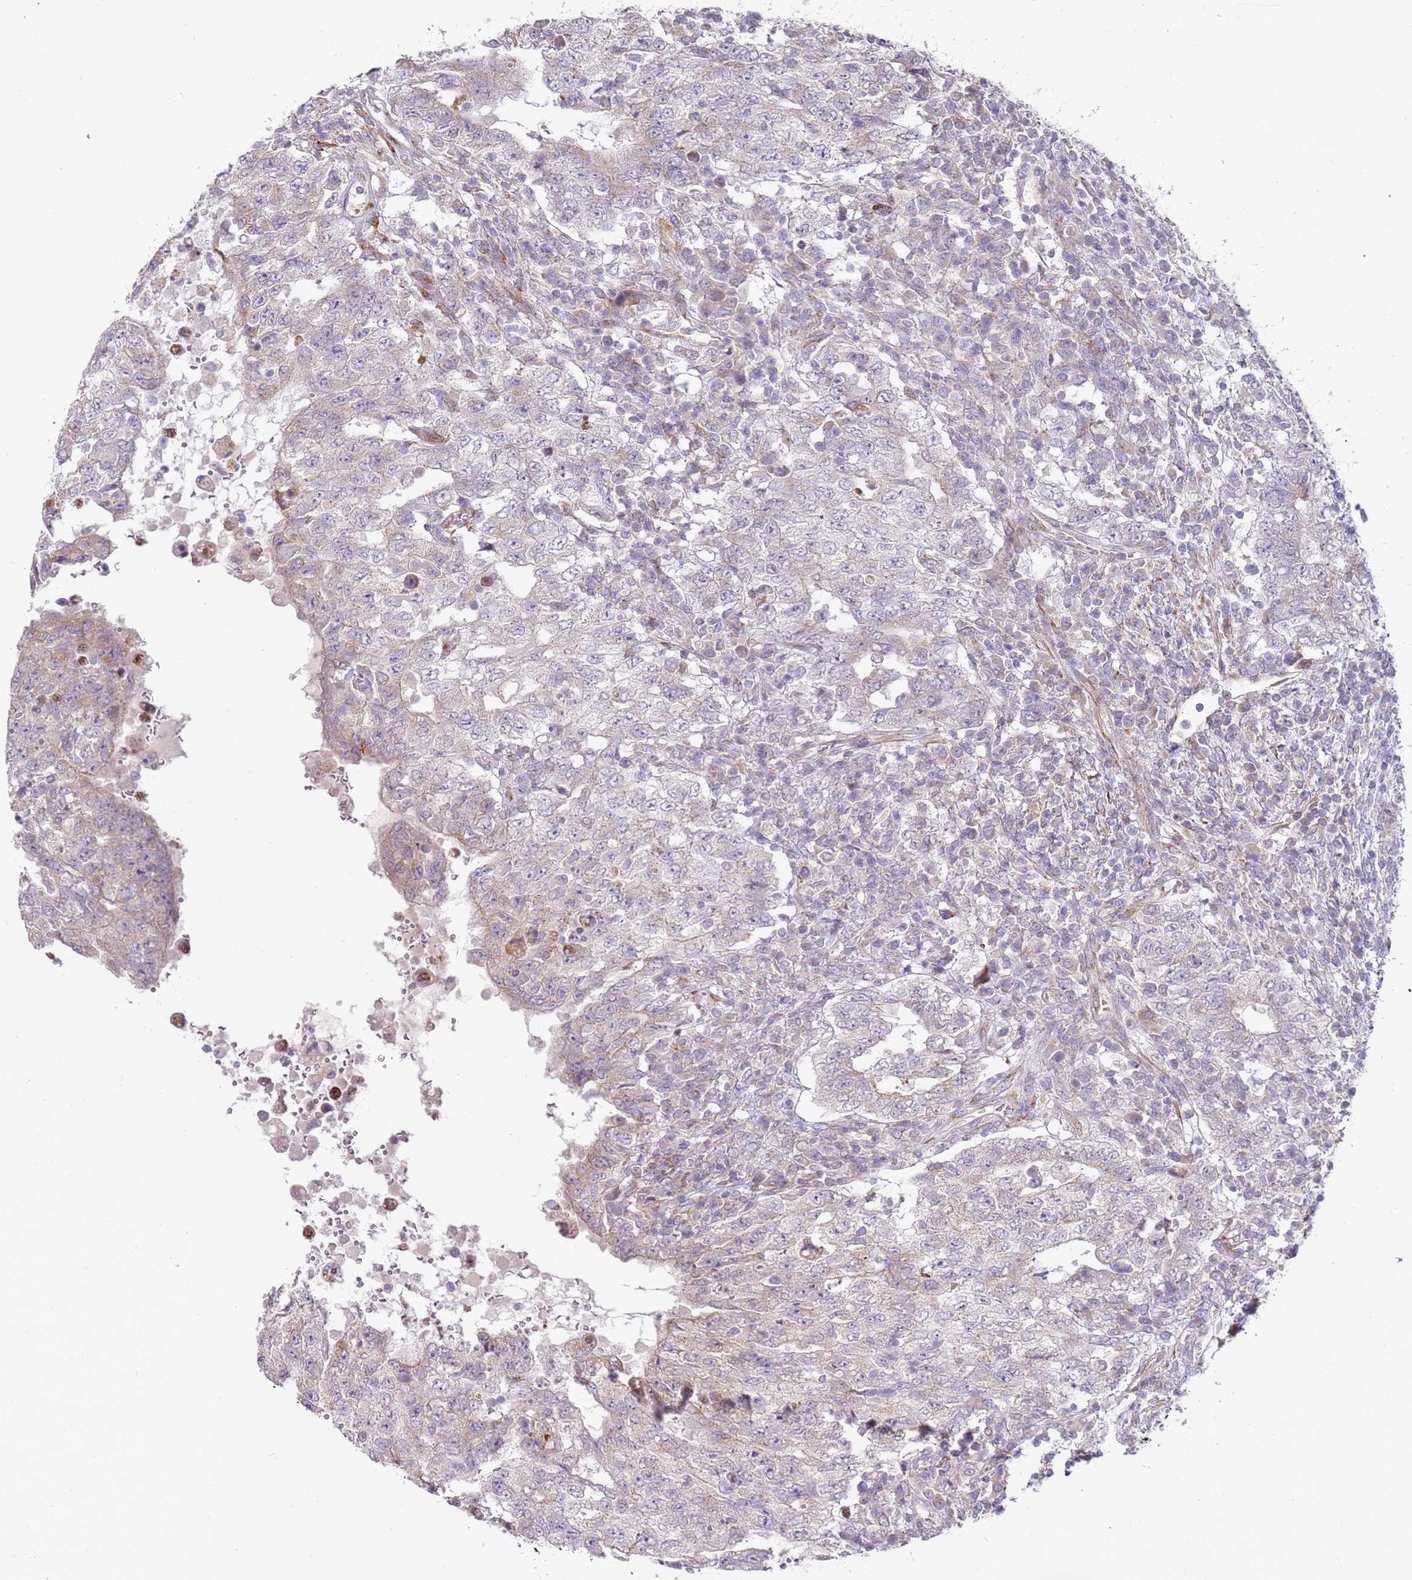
{"staining": {"intensity": "weak", "quantity": "<25%", "location": "cytoplasmic/membranous"}, "tissue": "testis cancer", "cell_type": "Tumor cells", "image_type": "cancer", "snomed": [{"axis": "morphology", "description": "Carcinoma, Embryonal, NOS"}, {"axis": "topography", "description": "Testis"}], "caption": "Immunohistochemistry (IHC) histopathology image of testis embryonal carcinoma stained for a protein (brown), which displays no positivity in tumor cells.", "gene": "GRAP", "patient": {"sex": "male", "age": 26}}